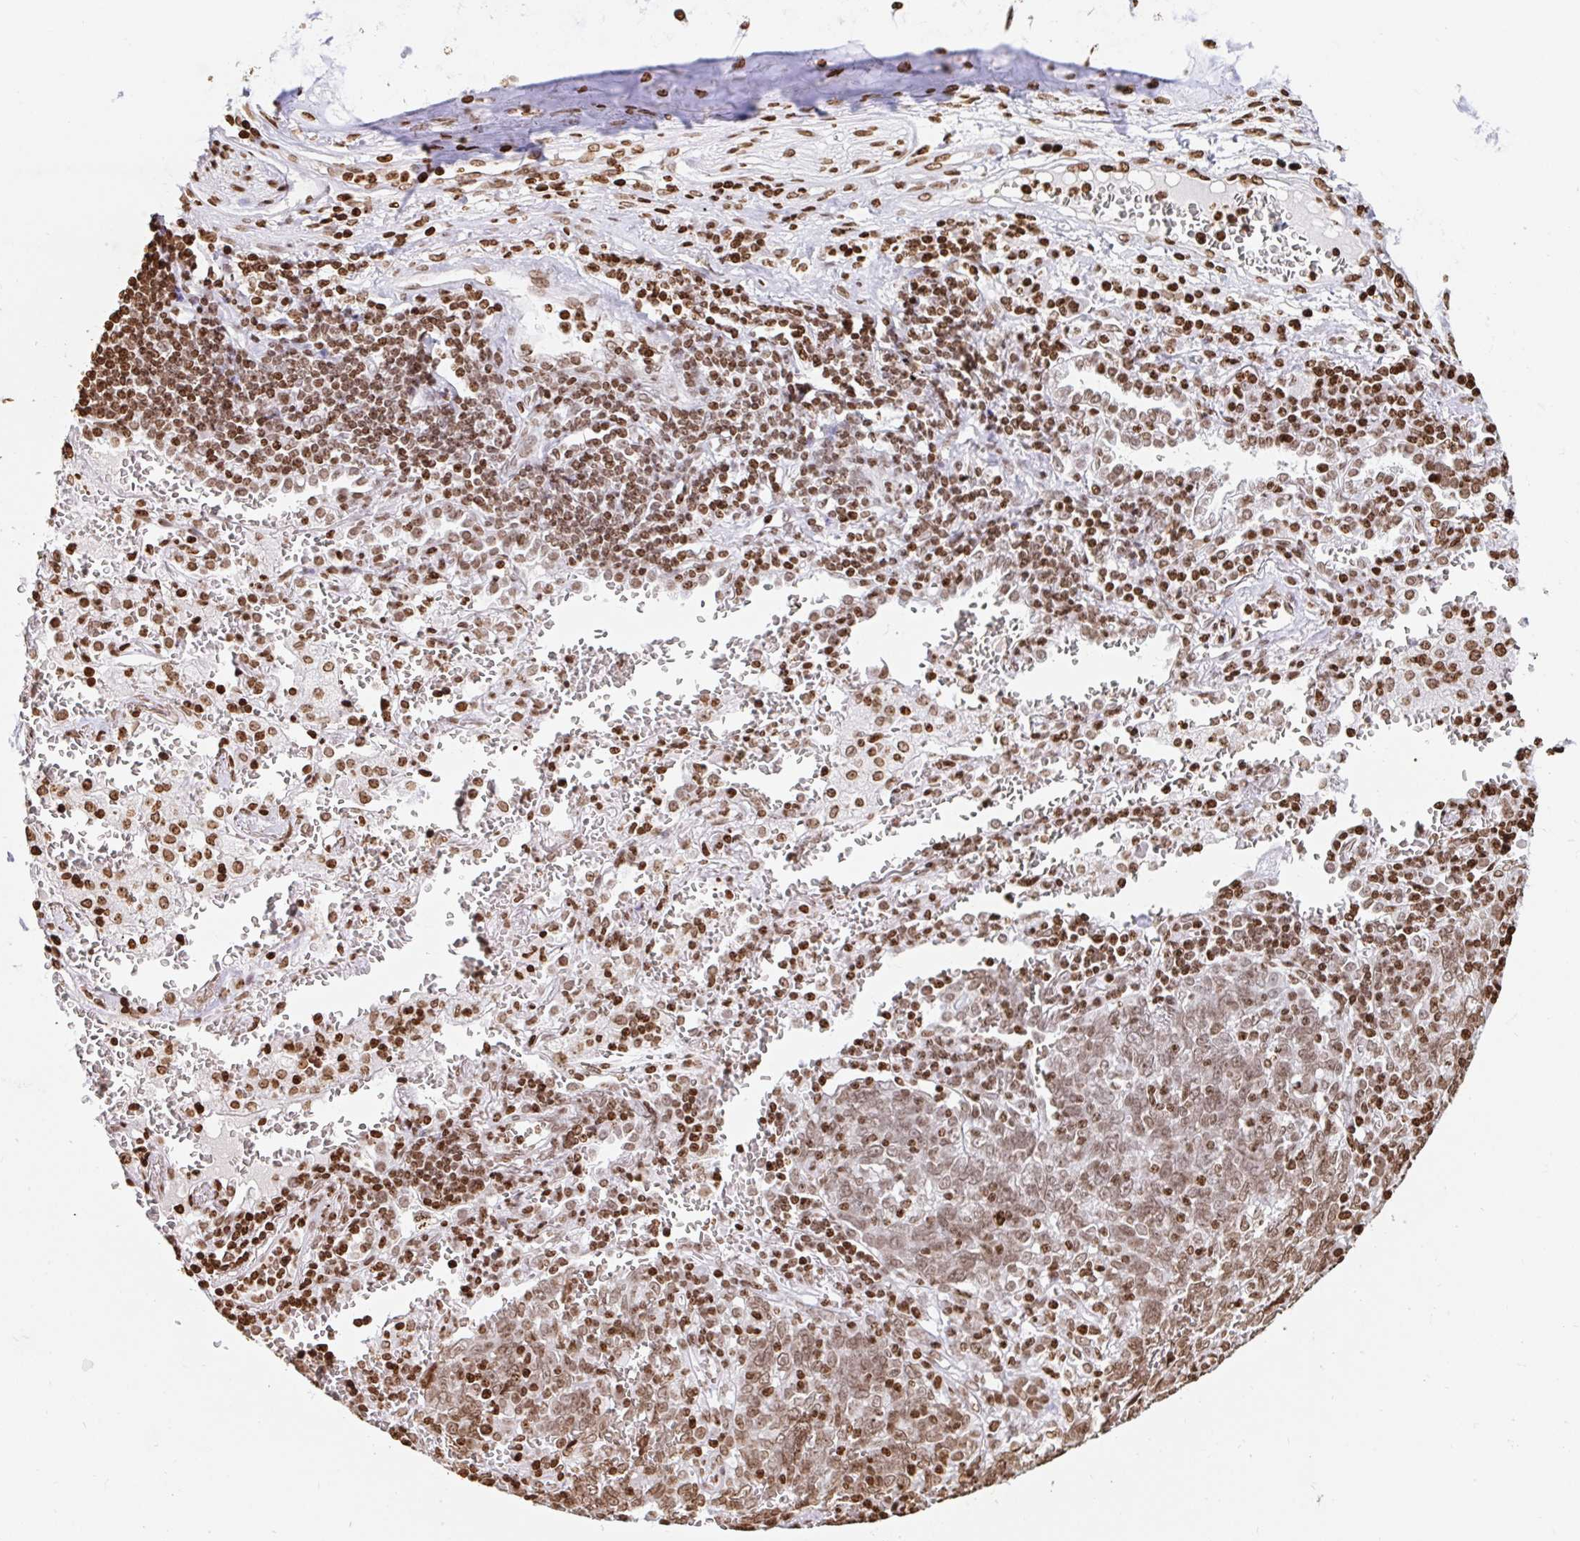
{"staining": {"intensity": "moderate", "quantity": ">75%", "location": "nuclear"}, "tissue": "lung cancer", "cell_type": "Tumor cells", "image_type": "cancer", "snomed": [{"axis": "morphology", "description": "Squamous cell carcinoma, NOS"}, {"axis": "topography", "description": "Lung"}], "caption": "A micrograph of lung cancer stained for a protein displays moderate nuclear brown staining in tumor cells. (Stains: DAB in brown, nuclei in blue, Microscopy: brightfield microscopy at high magnification).", "gene": "H2BC5", "patient": {"sex": "female", "age": 72}}